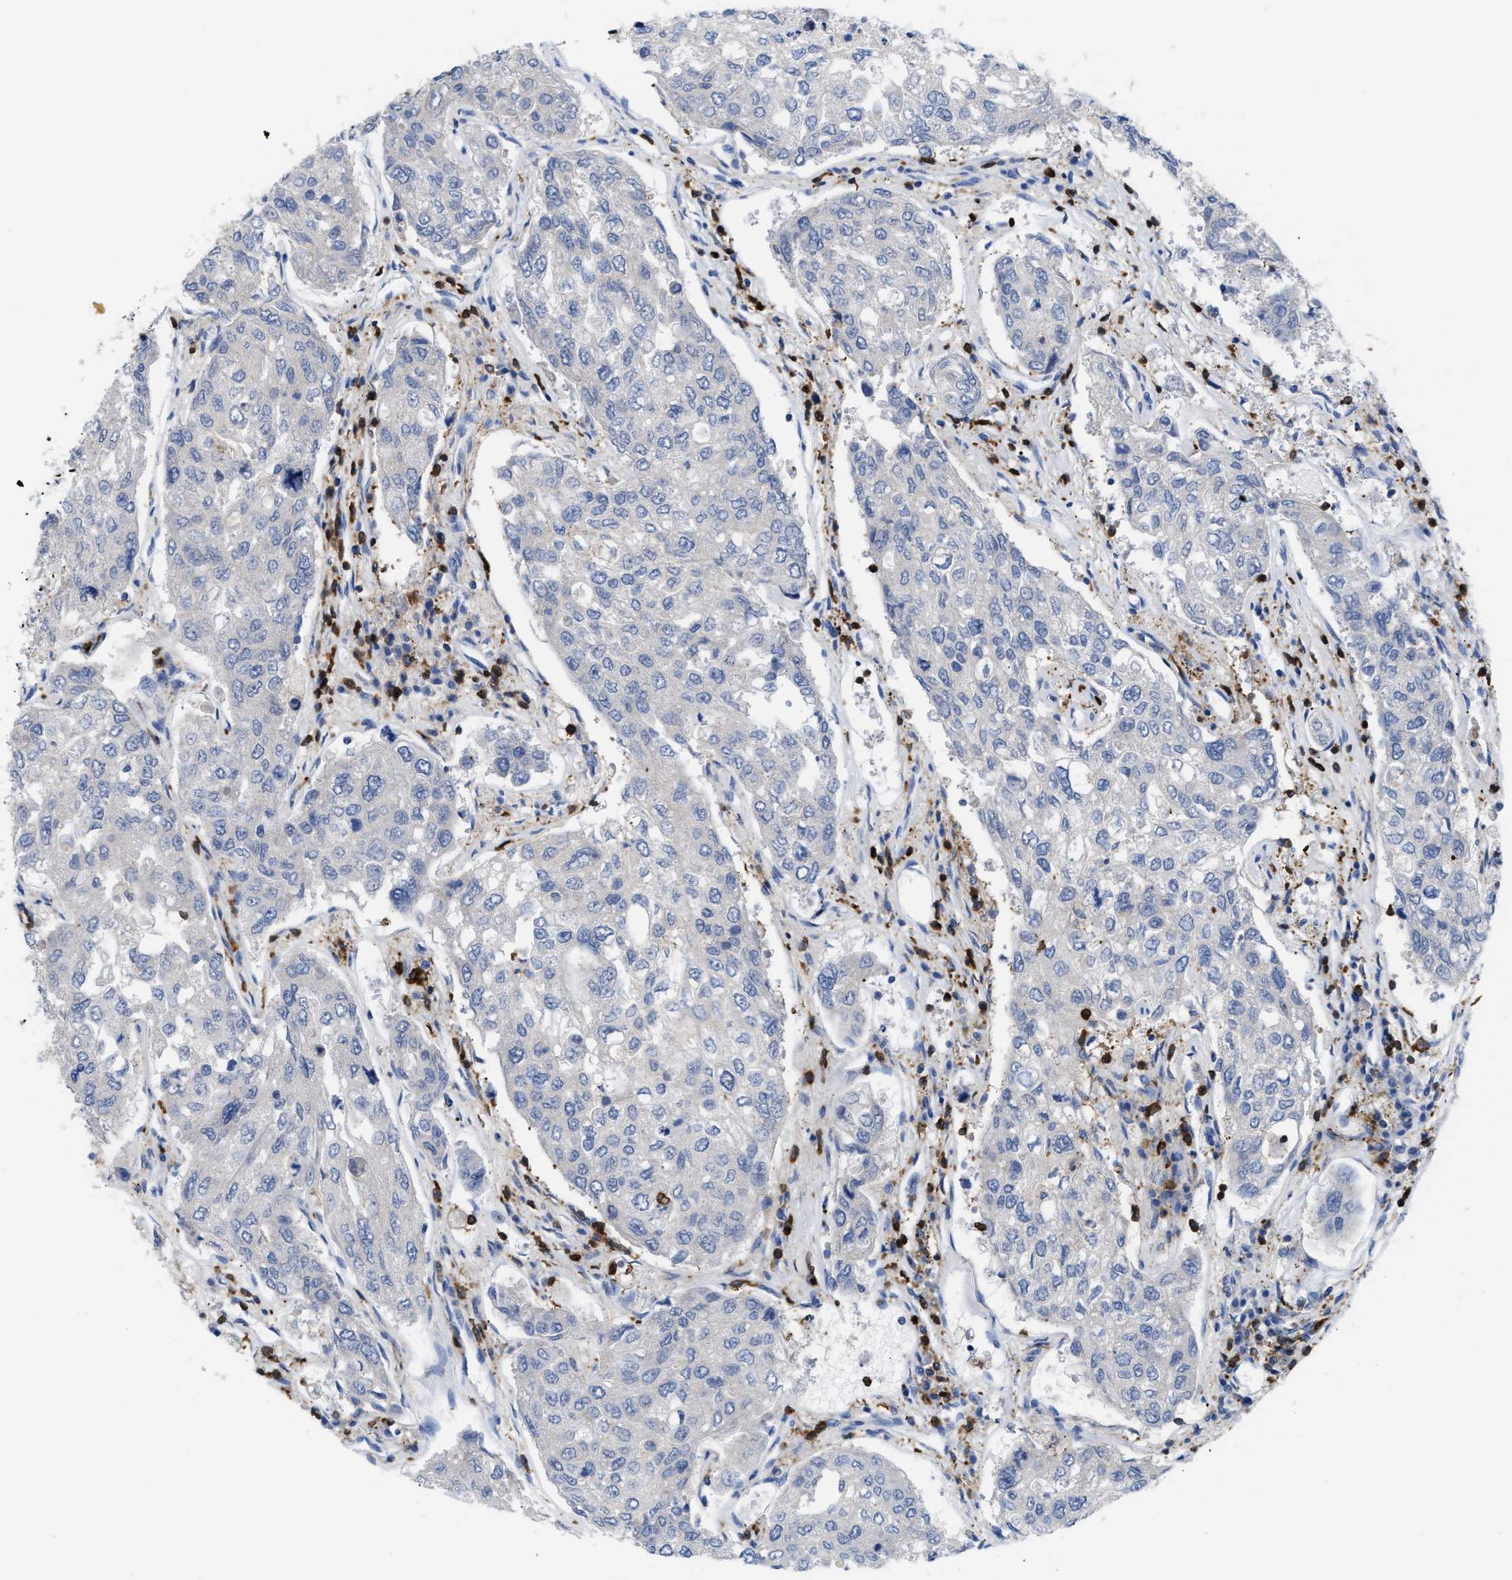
{"staining": {"intensity": "negative", "quantity": "none", "location": "none"}, "tissue": "urothelial cancer", "cell_type": "Tumor cells", "image_type": "cancer", "snomed": [{"axis": "morphology", "description": "Urothelial carcinoma, High grade"}, {"axis": "topography", "description": "Lymph node"}, {"axis": "topography", "description": "Urinary bladder"}], "caption": "Immunohistochemistry of urothelial cancer reveals no positivity in tumor cells. (IHC, brightfield microscopy, high magnification).", "gene": "LCP1", "patient": {"sex": "male", "age": 51}}